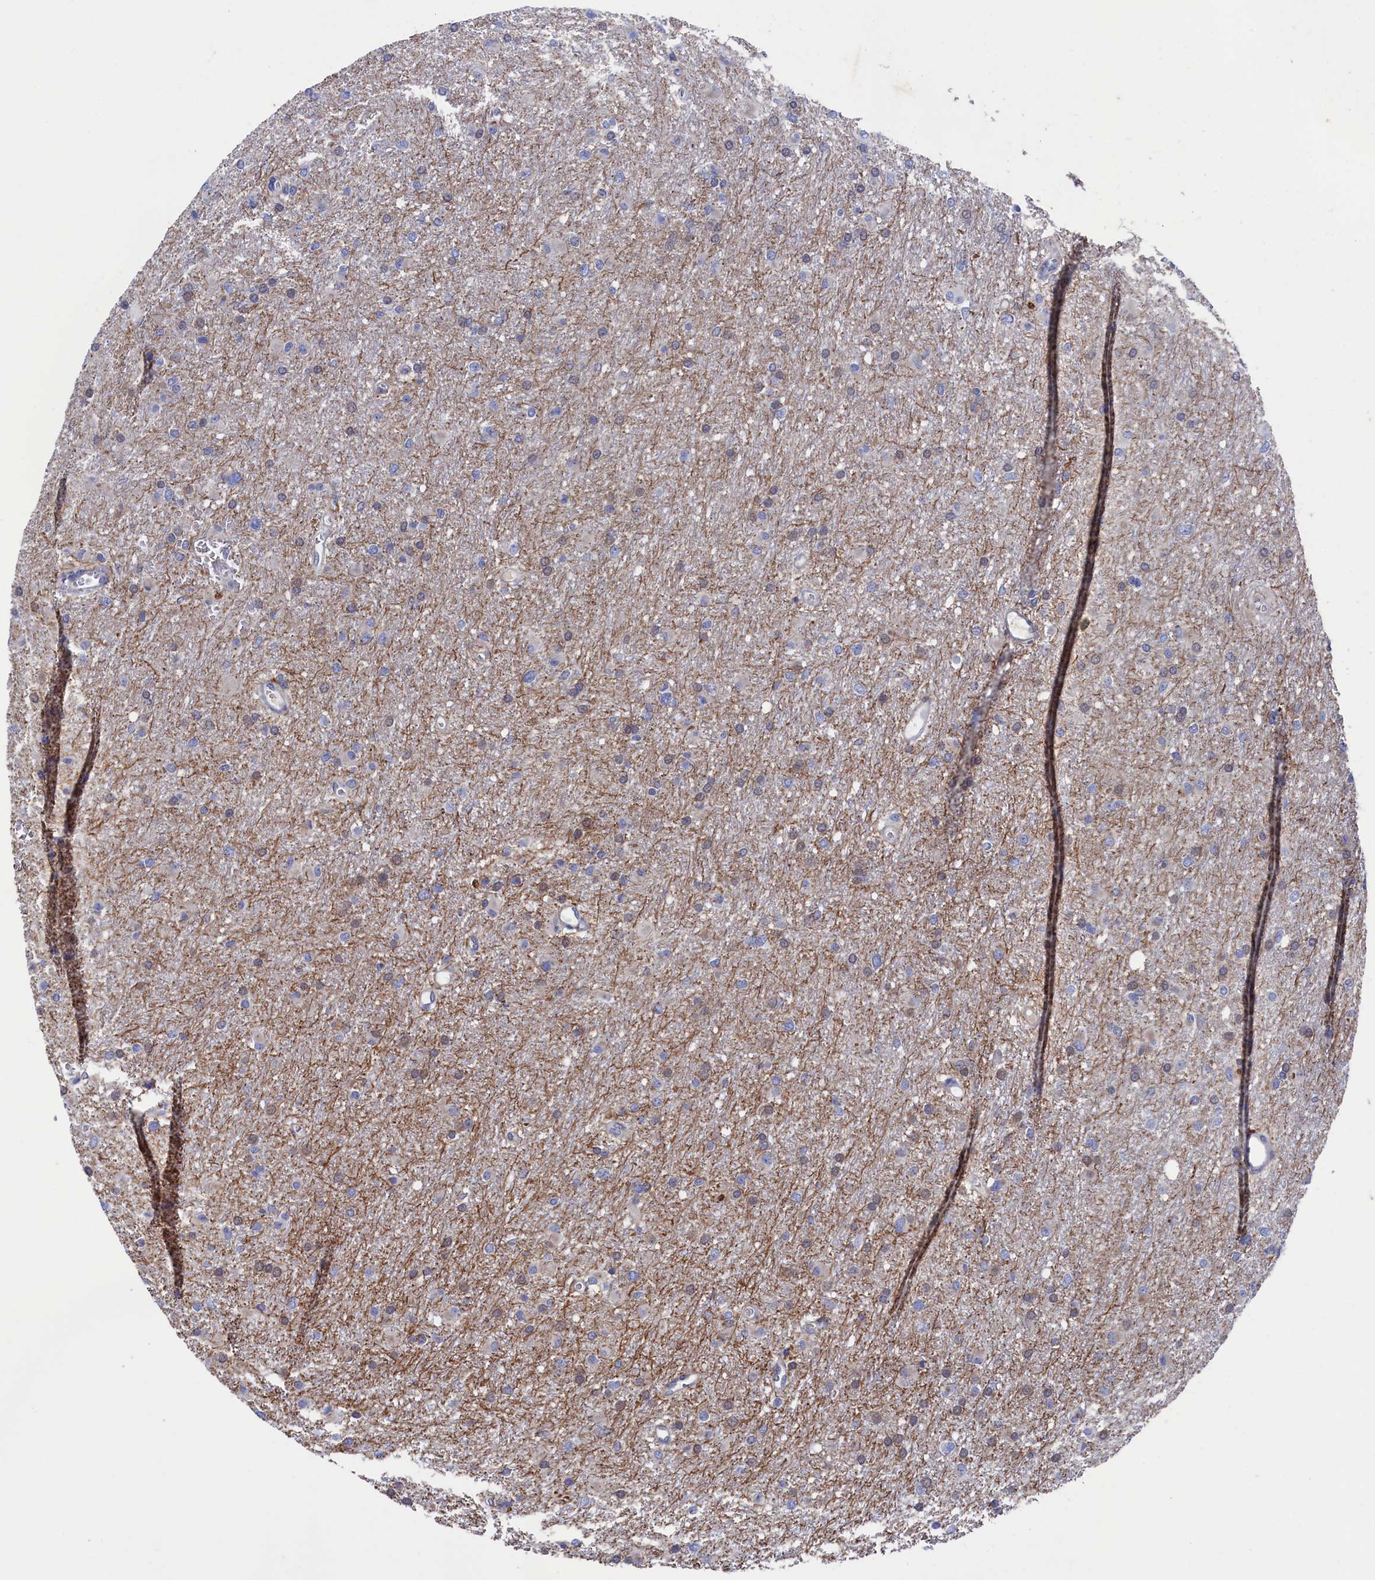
{"staining": {"intensity": "negative", "quantity": "none", "location": "none"}, "tissue": "glioma", "cell_type": "Tumor cells", "image_type": "cancer", "snomed": [{"axis": "morphology", "description": "Glioma, malignant, High grade"}, {"axis": "topography", "description": "Cerebral cortex"}], "caption": "High power microscopy micrograph of an IHC micrograph of glioma, revealing no significant staining in tumor cells. The staining was performed using DAB (3,3'-diaminobenzidine) to visualize the protein expression in brown, while the nuclei were stained in blue with hematoxylin (Magnification: 20x).", "gene": "RNH1", "patient": {"sex": "female", "age": 36}}